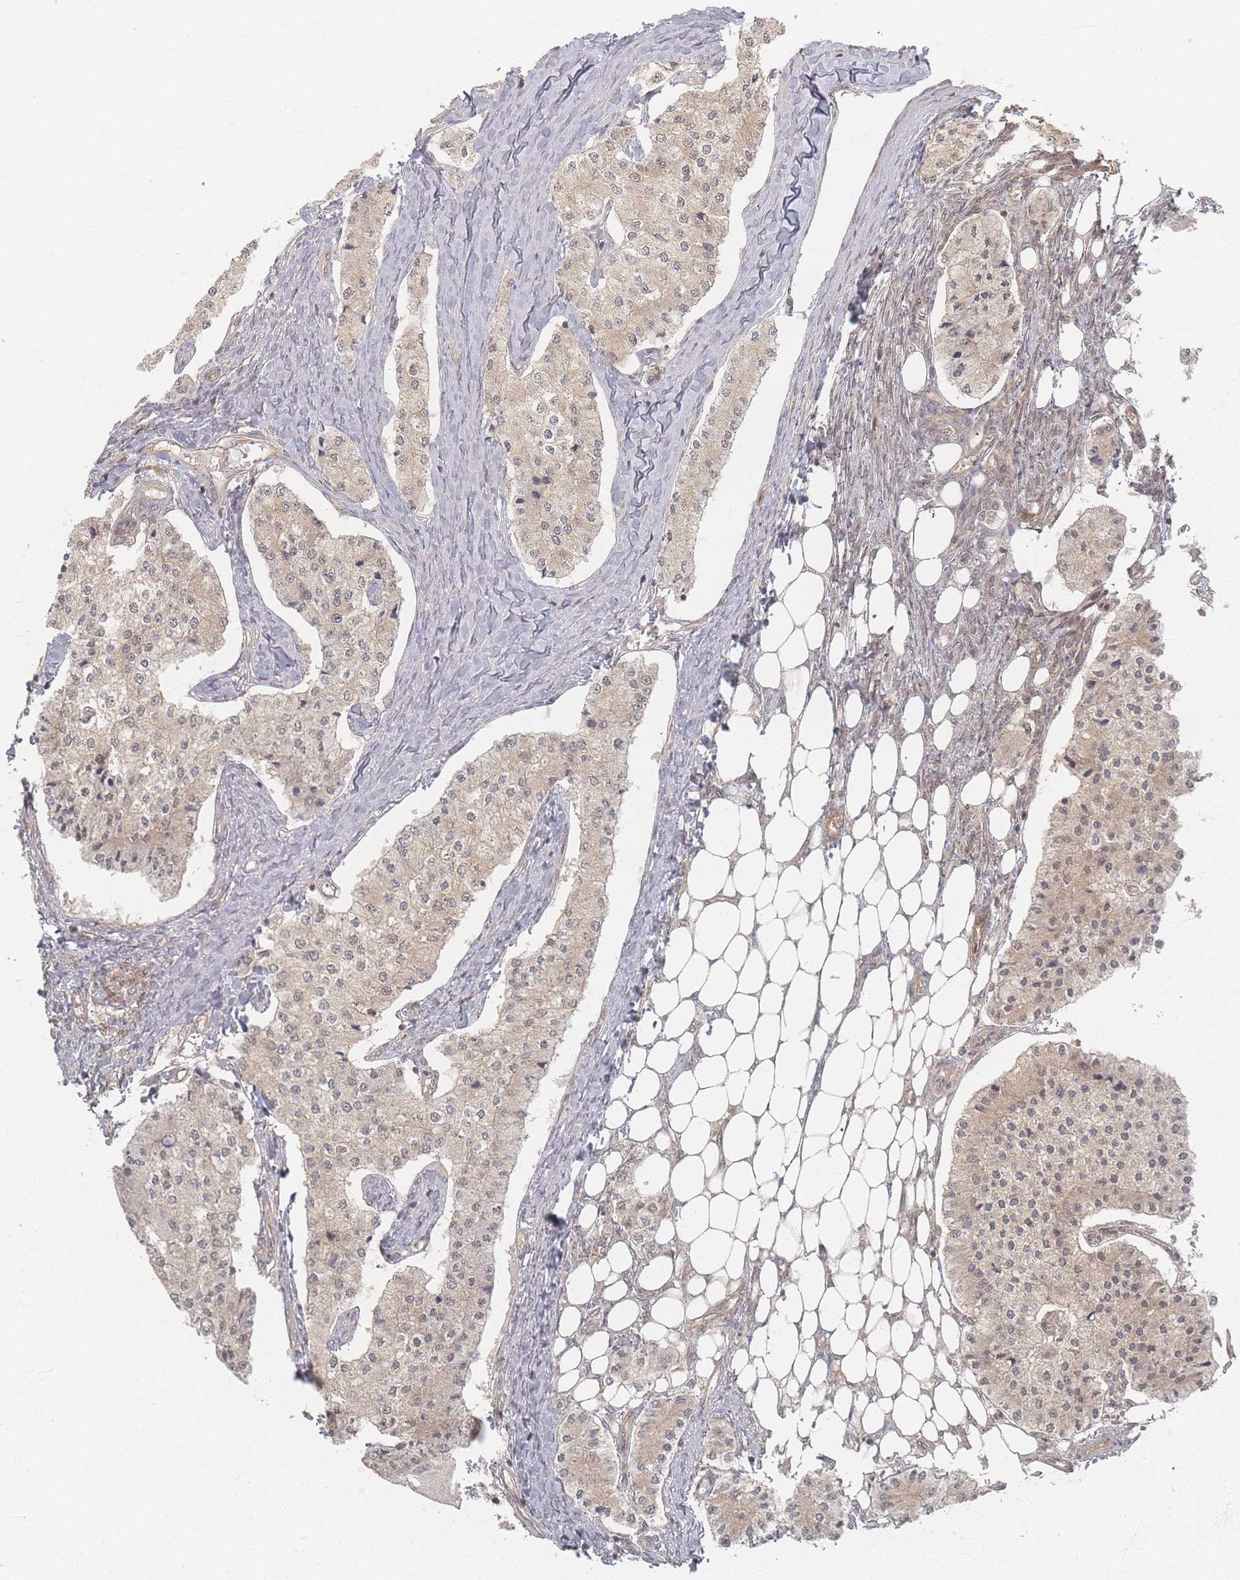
{"staining": {"intensity": "weak", "quantity": ">75%", "location": "cytoplasmic/membranous"}, "tissue": "carcinoid", "cell_type": "Tumor cells", "image_type": "cancer", "snomed": [{"axis": "morphology", "description": "Carcinoid, malignant, NOS"}, {"axis": "topography", "description": "Colon"}], "caption": "Tumor cells demonstrate low levels of weak cytoplasmic/membranous expression in approximately >75% of cells in carcinoid (malignant).", "gene": "PSMD9", "patient": {"sex": "female", "age": 52}}